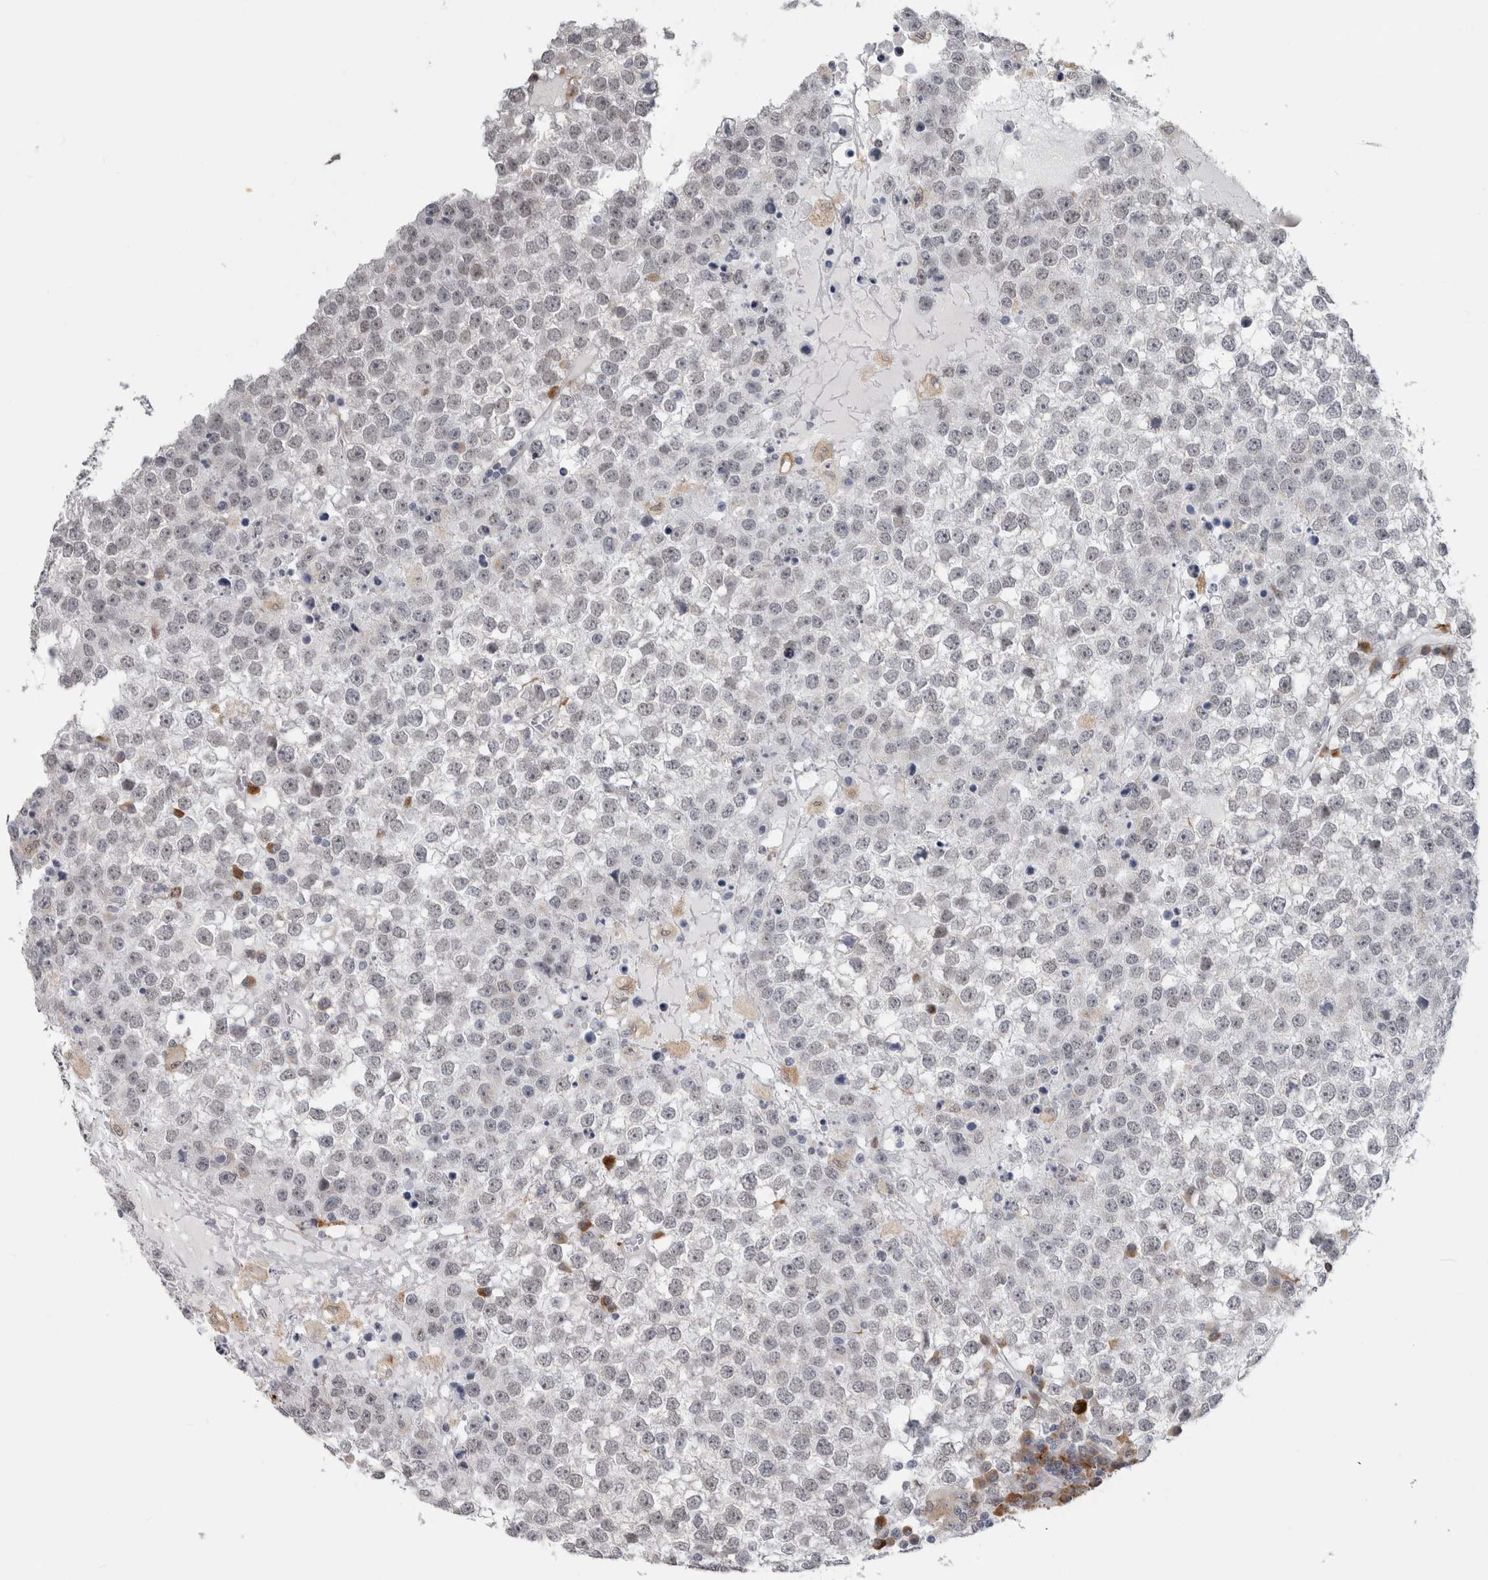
{"staining": {"intensity": "negative", "quantity": "none", "location": "none"}, "tissue": "testis cancer", "cell_type": "Tumor cells", "image_type": "cancer", "snomed": [{"axis": "morphology", "description": "Seminoma, NOS"}, {"axis": "topography", "description": "Testis"}], "caption": "There is no significant expression in tumor cells of seminoma (testis).", "gene": "TMEM242", "patient": {"sex": "male", "age": 65}}